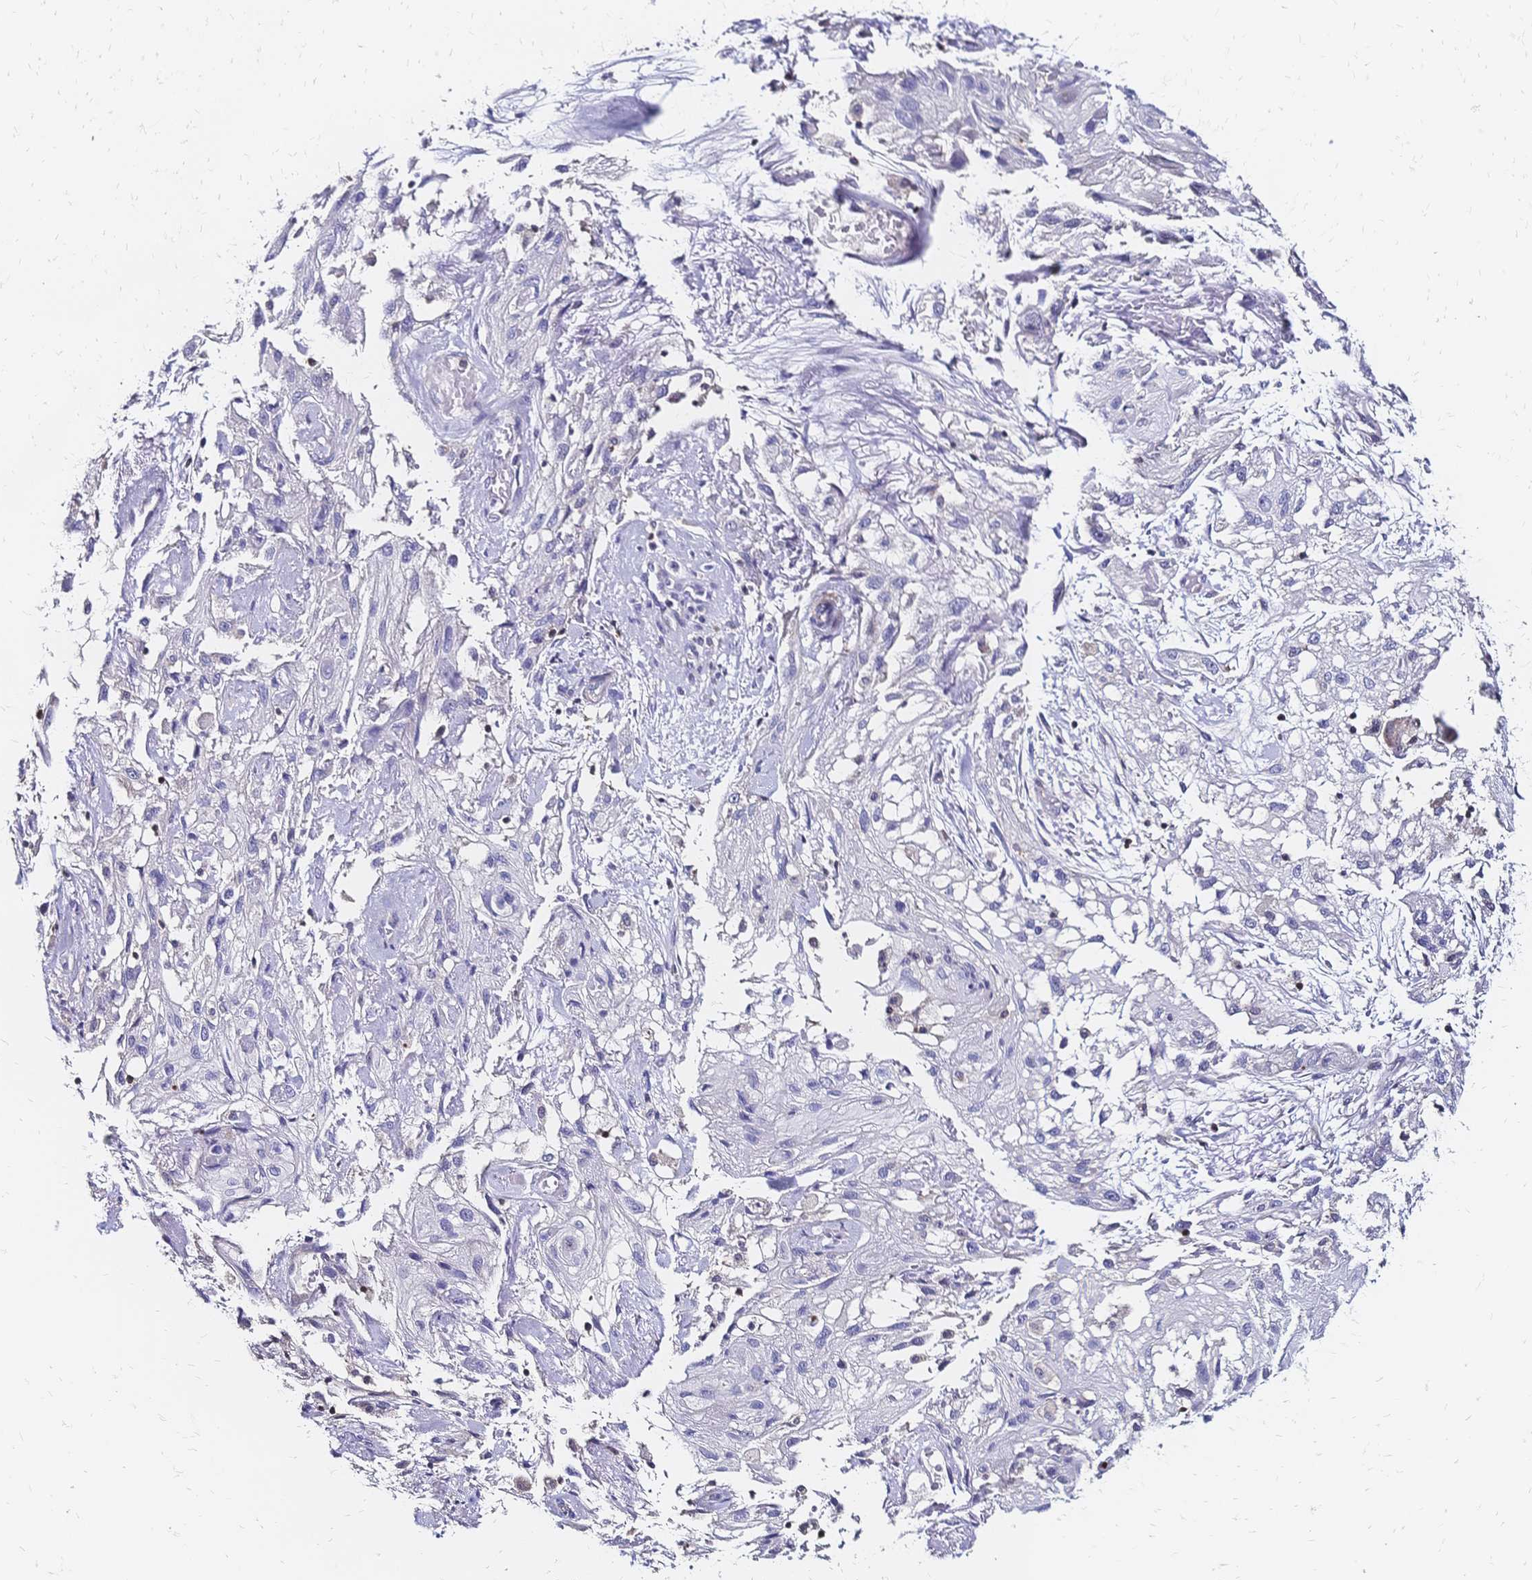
{"staining": {"intensity": "negative", "quantity": "none", "location": "none"}, "tissue": "skin cancer", "cell_type": "Tumor cells", "image_type": "cancer", "snomed": [{"axis": "morphology", "description": "Squamous cell carcinoma, NOS"}, {"axis": "topography", "description": "Skin"}, {"axis": "topography", "description": "Vulva"}], "caption": "The IHC photomicrograph has no significant staining in tumor cells of squamous cell carcinoma (skin) tissue.", "gene": "DTNB", "patient": {"sex": "female", "age": 86}}